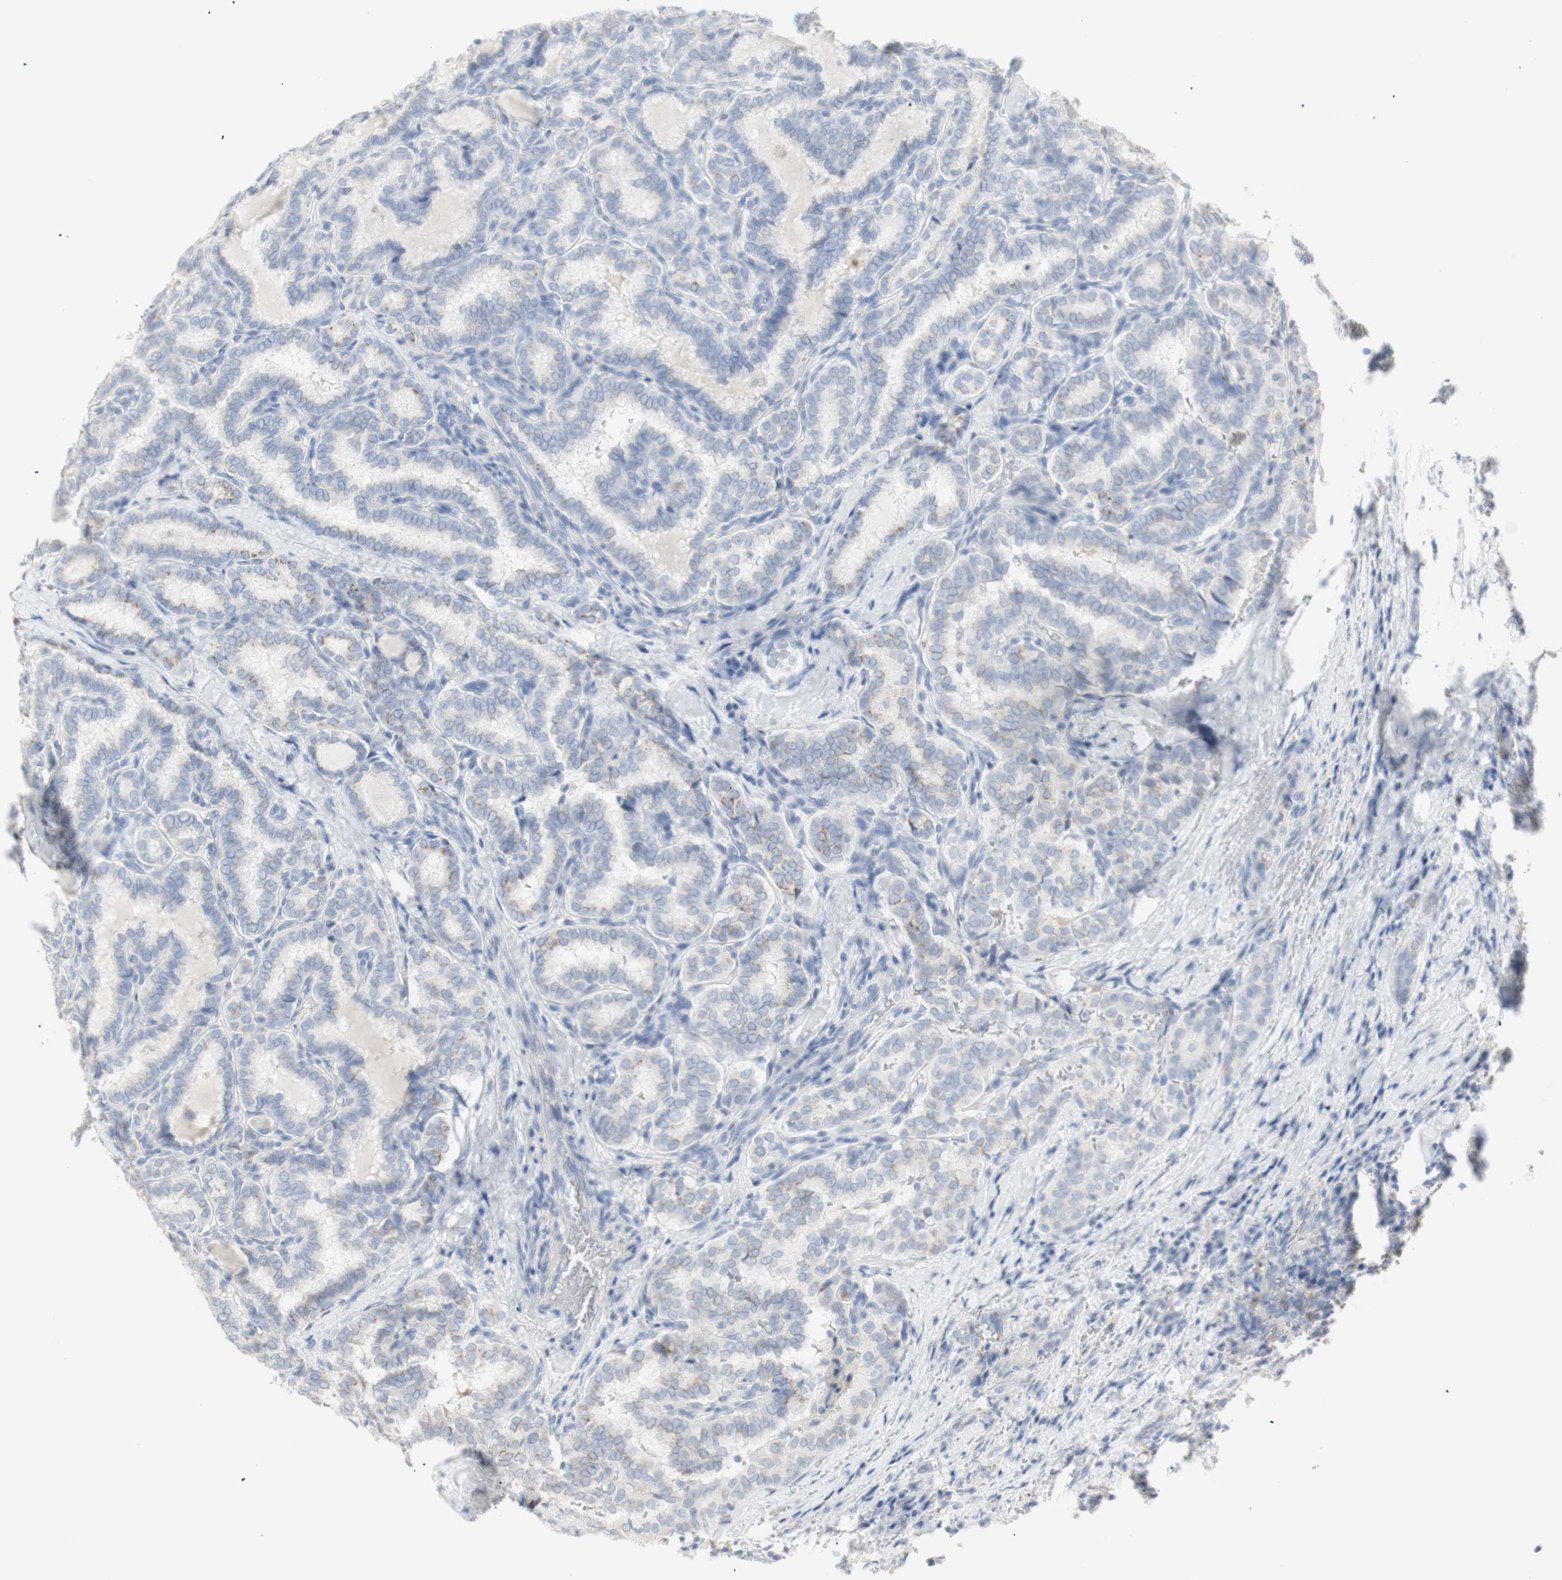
{"staining": {"intensity": "negative", "quantity": "none", "location": "none"}, "tissue": "thyroid cancer", "cell_type": "Tumor cells", "image_type": "cancer", "snomed": [{"axis": "morphology", "description": "Normal tissue, NOS"}, {"axis": "morphology", "description": "Papillary adenocarcinoma, NOS"}, {"axis": "topography", "description": "Thyroid gland"}], "caption": "This is a histopathology image of IHC staining of papillary adenocarcinoma (thyroid), which shows no positivity in tumor cells. (Immunohistochemistry, brightfield microscopy, high magnification).", "gene": "B4GALNT3", "patient": {"sex": "female", "age": 30}}